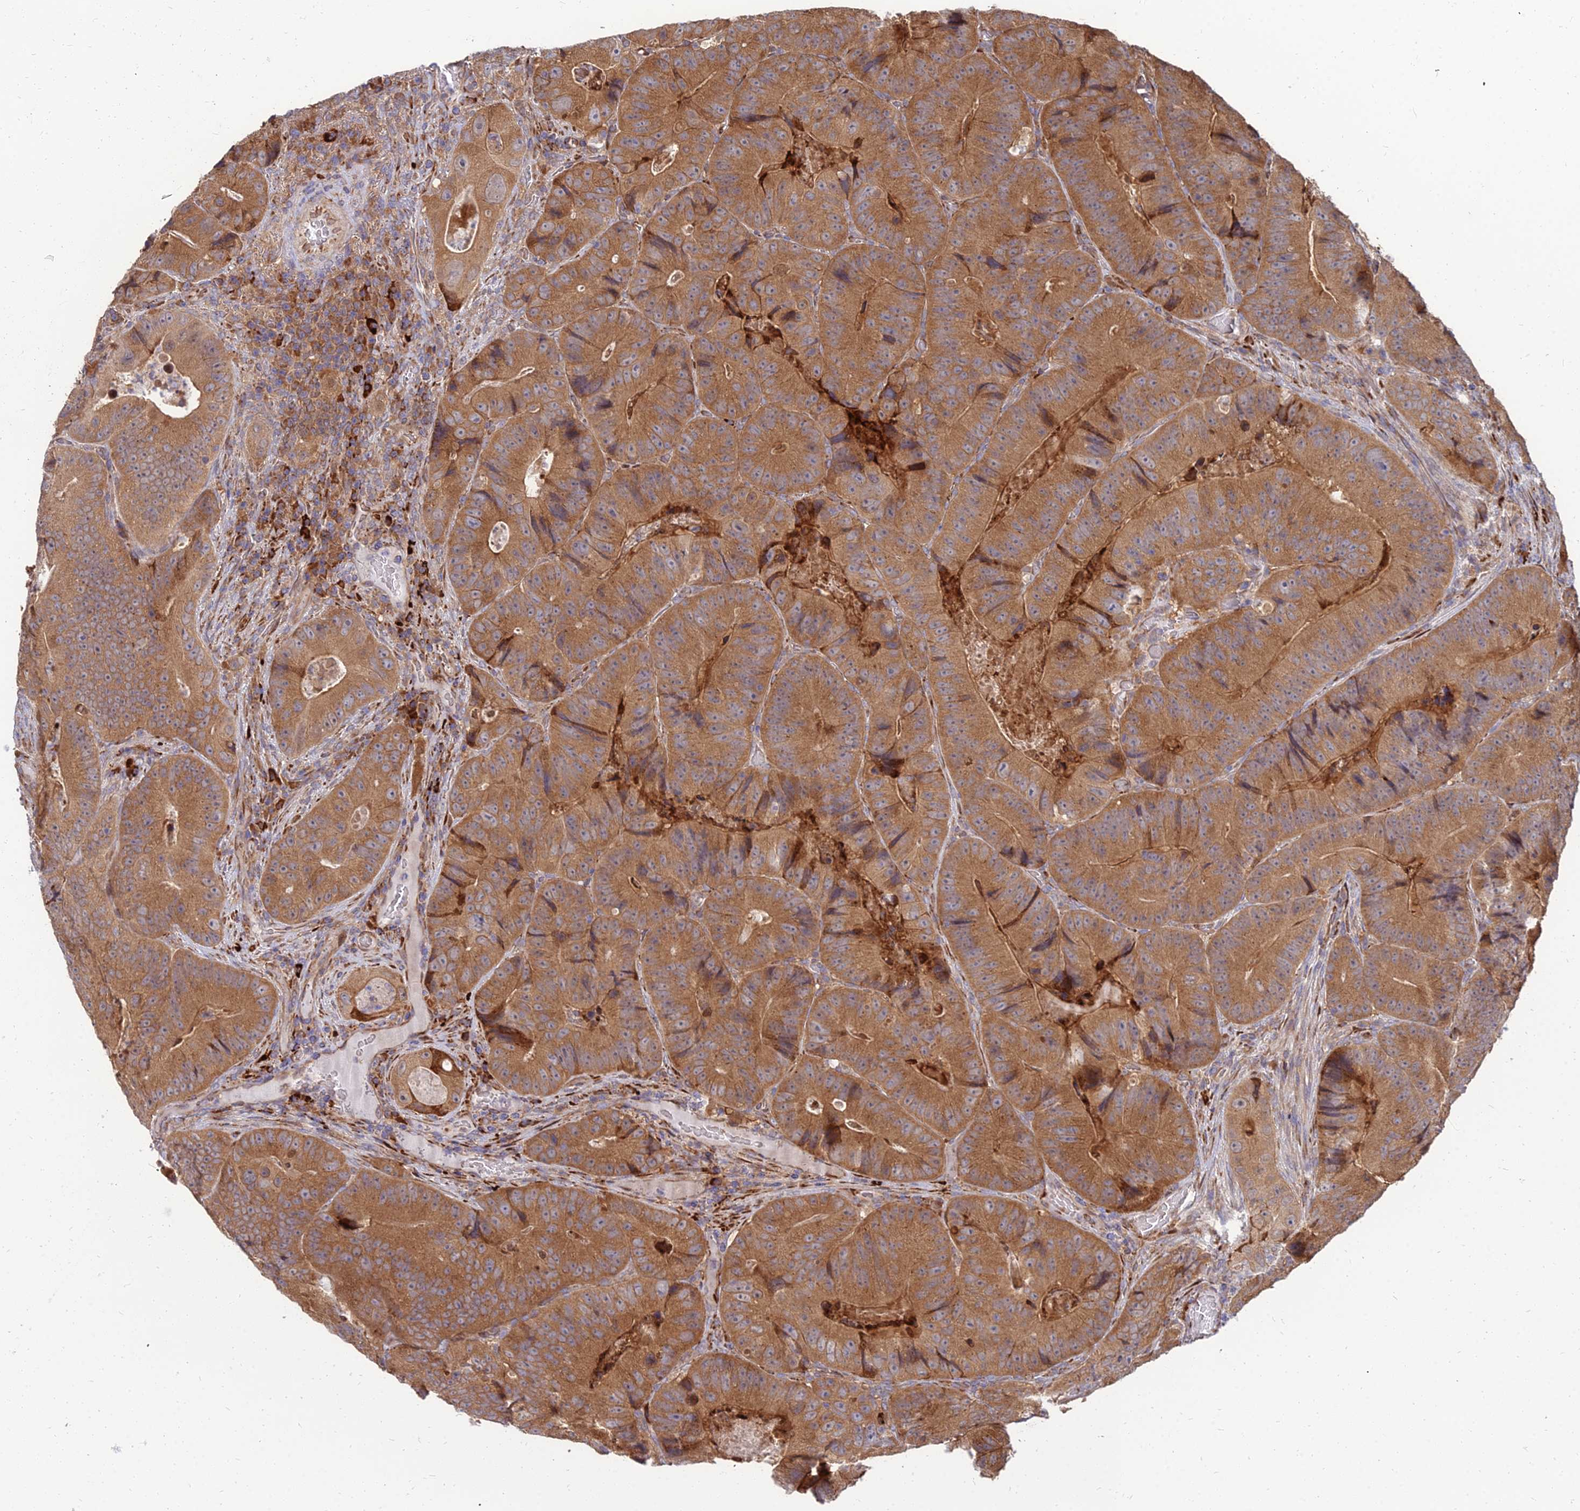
{"staining": {"intensity": "moderate", "quantity": ">75%", "location": "cytoplasmic/membranous"}, "tissue": "colorectal cancer", "cell_type": "Tumor cells", "image_type": "cancer", "snomed": [{"axis": "morphology", "description": "Adenocarcinoma, NOS"}, {"axis": "topography", "description": "Colon"}], "caption": "Tumor cells reveal moderate cytoplasmic/membranous staining in about >75% of cells in colorectal adenocarcinoma.", "gene": "CCT6B", "patient": {"sex": "female", "age": 86}}